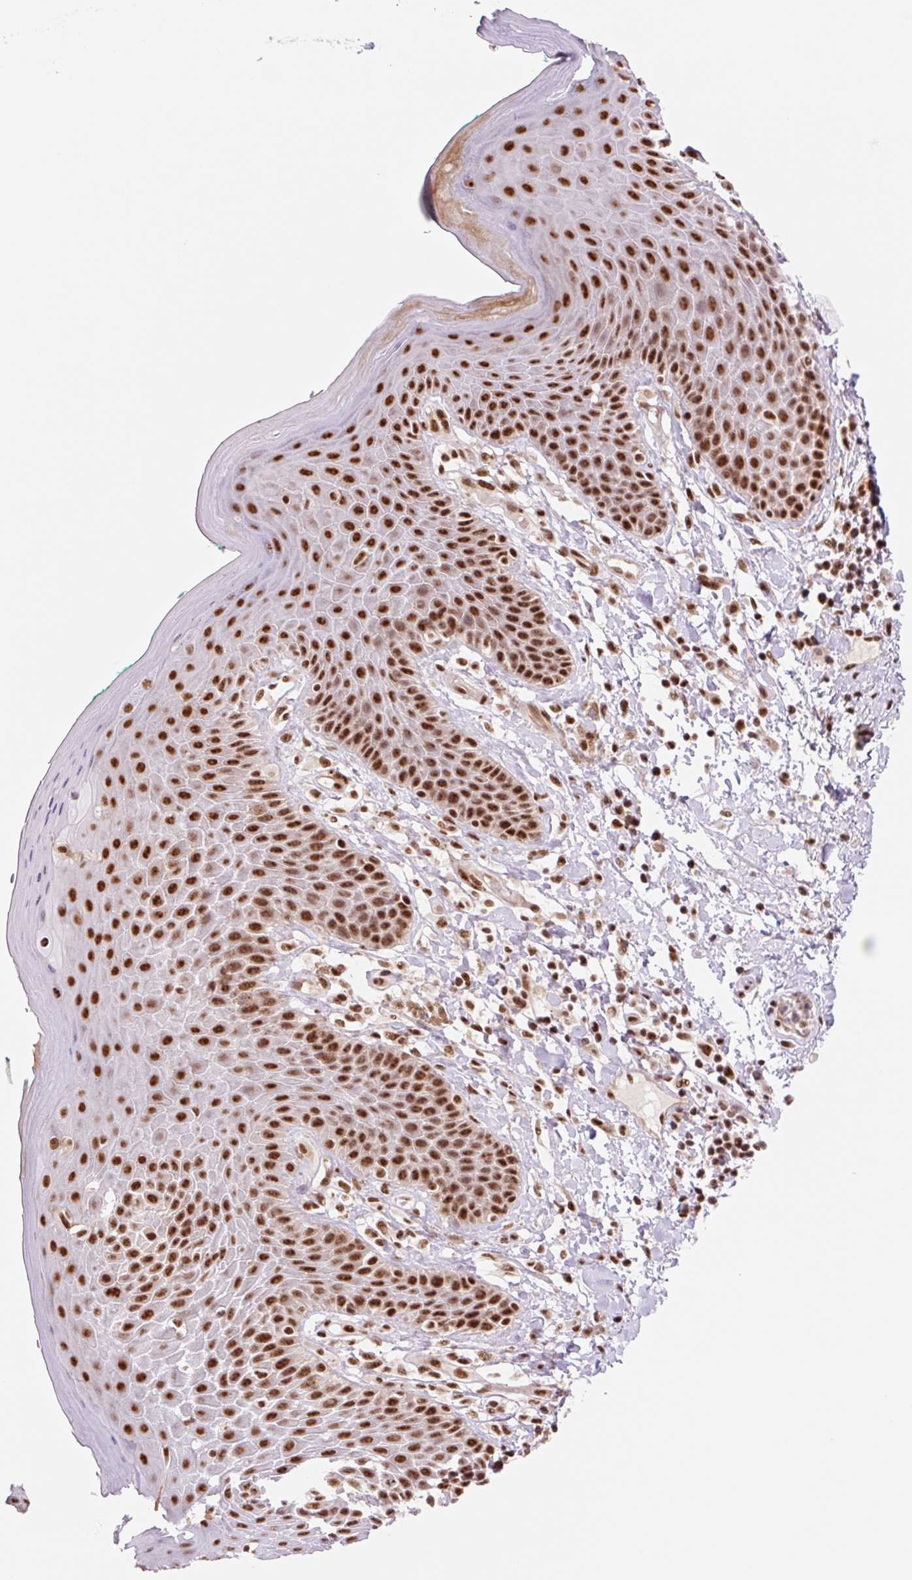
{"staining": {"intensity": "strong", "quantity": ">75%", "location": "nuclear"}, "tissue": "skin", "cell_type": "Epidermal cells", "image_type": "normal", "snomed": [{"axis": "morphology", "description": "Normal tissue, NOS"}, {"axis": "topography", "description": "Peripheral nerve tissue"}], "caption": "Immunohistochemical staining of unremarkable human skin reveals >75% levels of strong nuclear protein expression in about >75% of epidermal cells.", "gene": "PRDM11", "patient": {"sex": "male", "age": 51}}